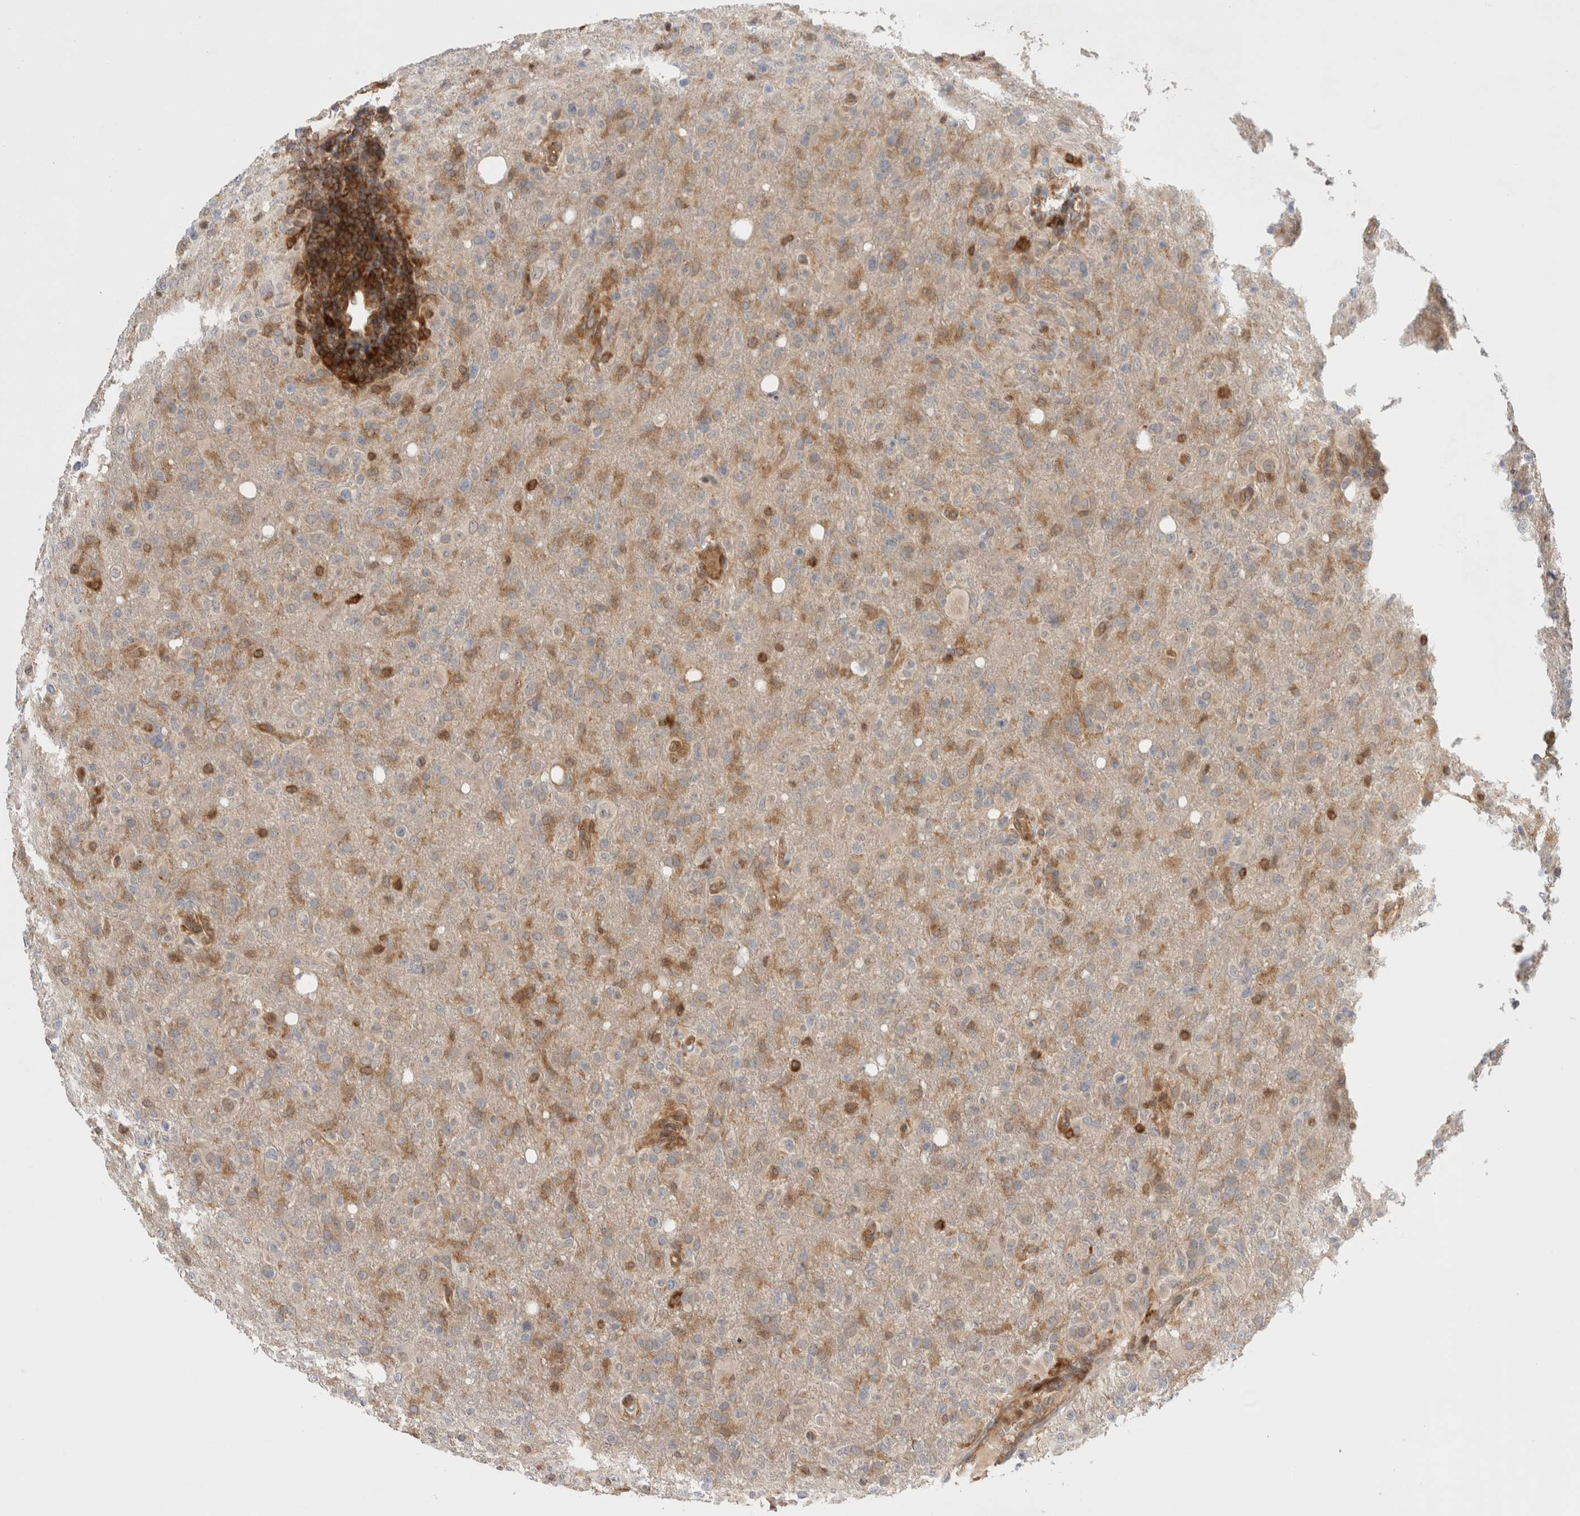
{"staining": {"intensity": "negative", "quantity": "none", "location": "none"}, "tissue": "glioma", "cell_type": "Tumor cells", "image_type": "cancer", "snomed": [{"axis": "morphology", "description": "Glioma, malignant, High grade"}, {"axis": "topography", "description": "Brain"}], "caption": "Protein analysis of glioma shows no significant positivity in tumor cells. Nuclei are stained in blue.", "gene": "NFKB1", "patient": {"sex": "female", "age": 57}}